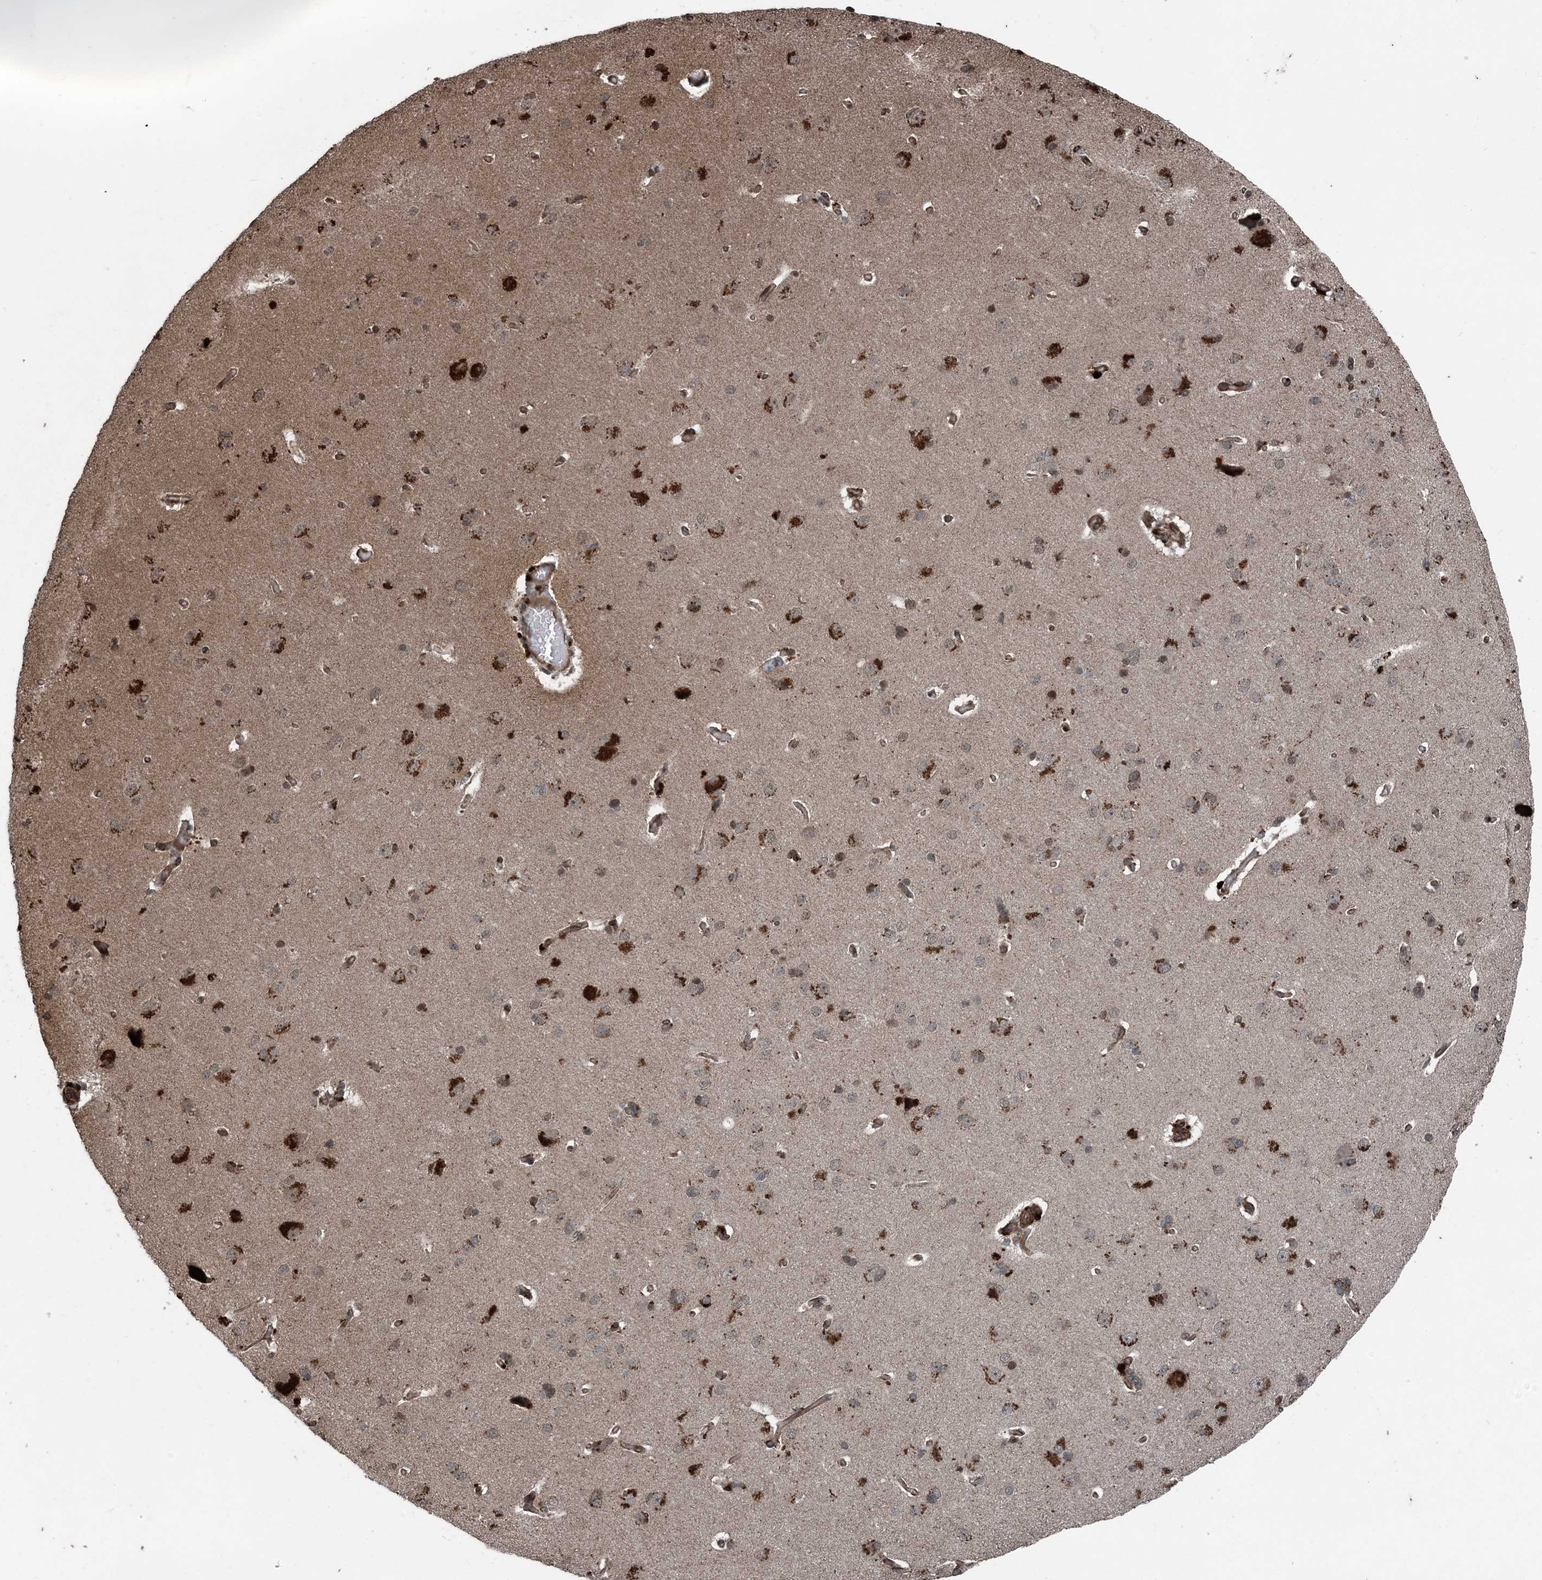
{"staining": {"intensity": "moderate", "quantity": "25%-75%", "location": "cytoplasmic/membranous,nuclear"}, "tissue": "cerebral cortex", "cell_type": "Endothelial cells", "image_type": "normal", "snomed": [{"axis": "morphology", "description": "Normal tissue, NOS"}, {"axis": "topography", "description": "Cerebral cortex"}], "caption": "An immunohistochemistry histopathology image of benign tissue is shown. Protein staining in brown shows moderate cytoplasmic/membranous,nuclear positivity in cerebral cortex within endothelial cells.", "gene": "CFL1", "patient": {"sex": "male", "age": 62}}